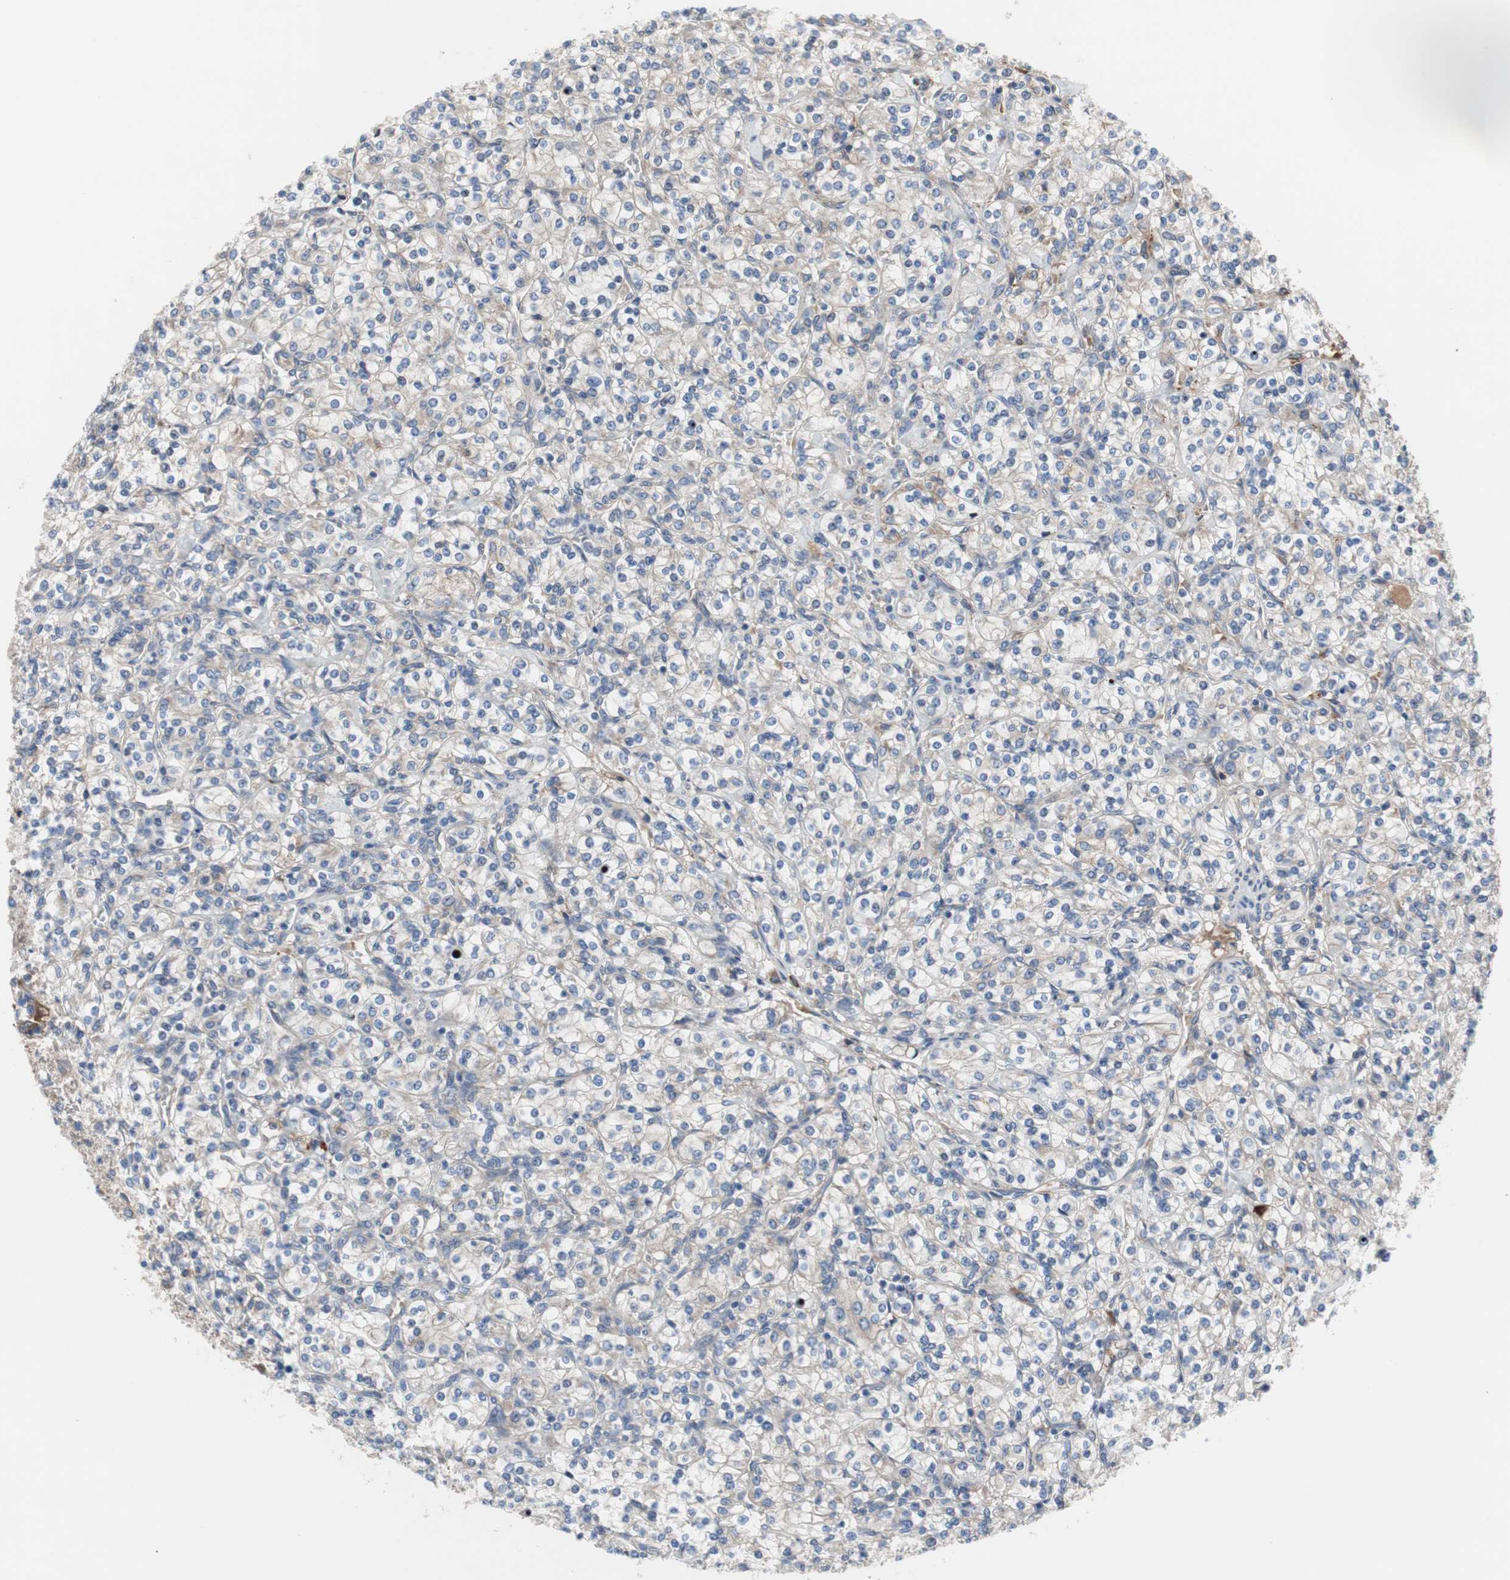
{"staining": {"intensity": "weak", "quantity": ">75%", "location": "cytoplasmic/membranous"}, "tissue": "renal cancer", "cell_type": "Tumor cells", "image_type": "cancer", "snomed": [{"axis": "morphology", "description": "Adenocarcinoma, NOS"}, {"axis": "topography", "description": "Kidney"}], "caption": "Immunohistochemistry (IHC) (DAB) staining of human renal adenocarcinoma shows weak cytoplasmic/membranous protein expression in approximately >75% of tumor cells.", "gene": "KANSL1", "patient": {"sex": "male", "age": 77}}